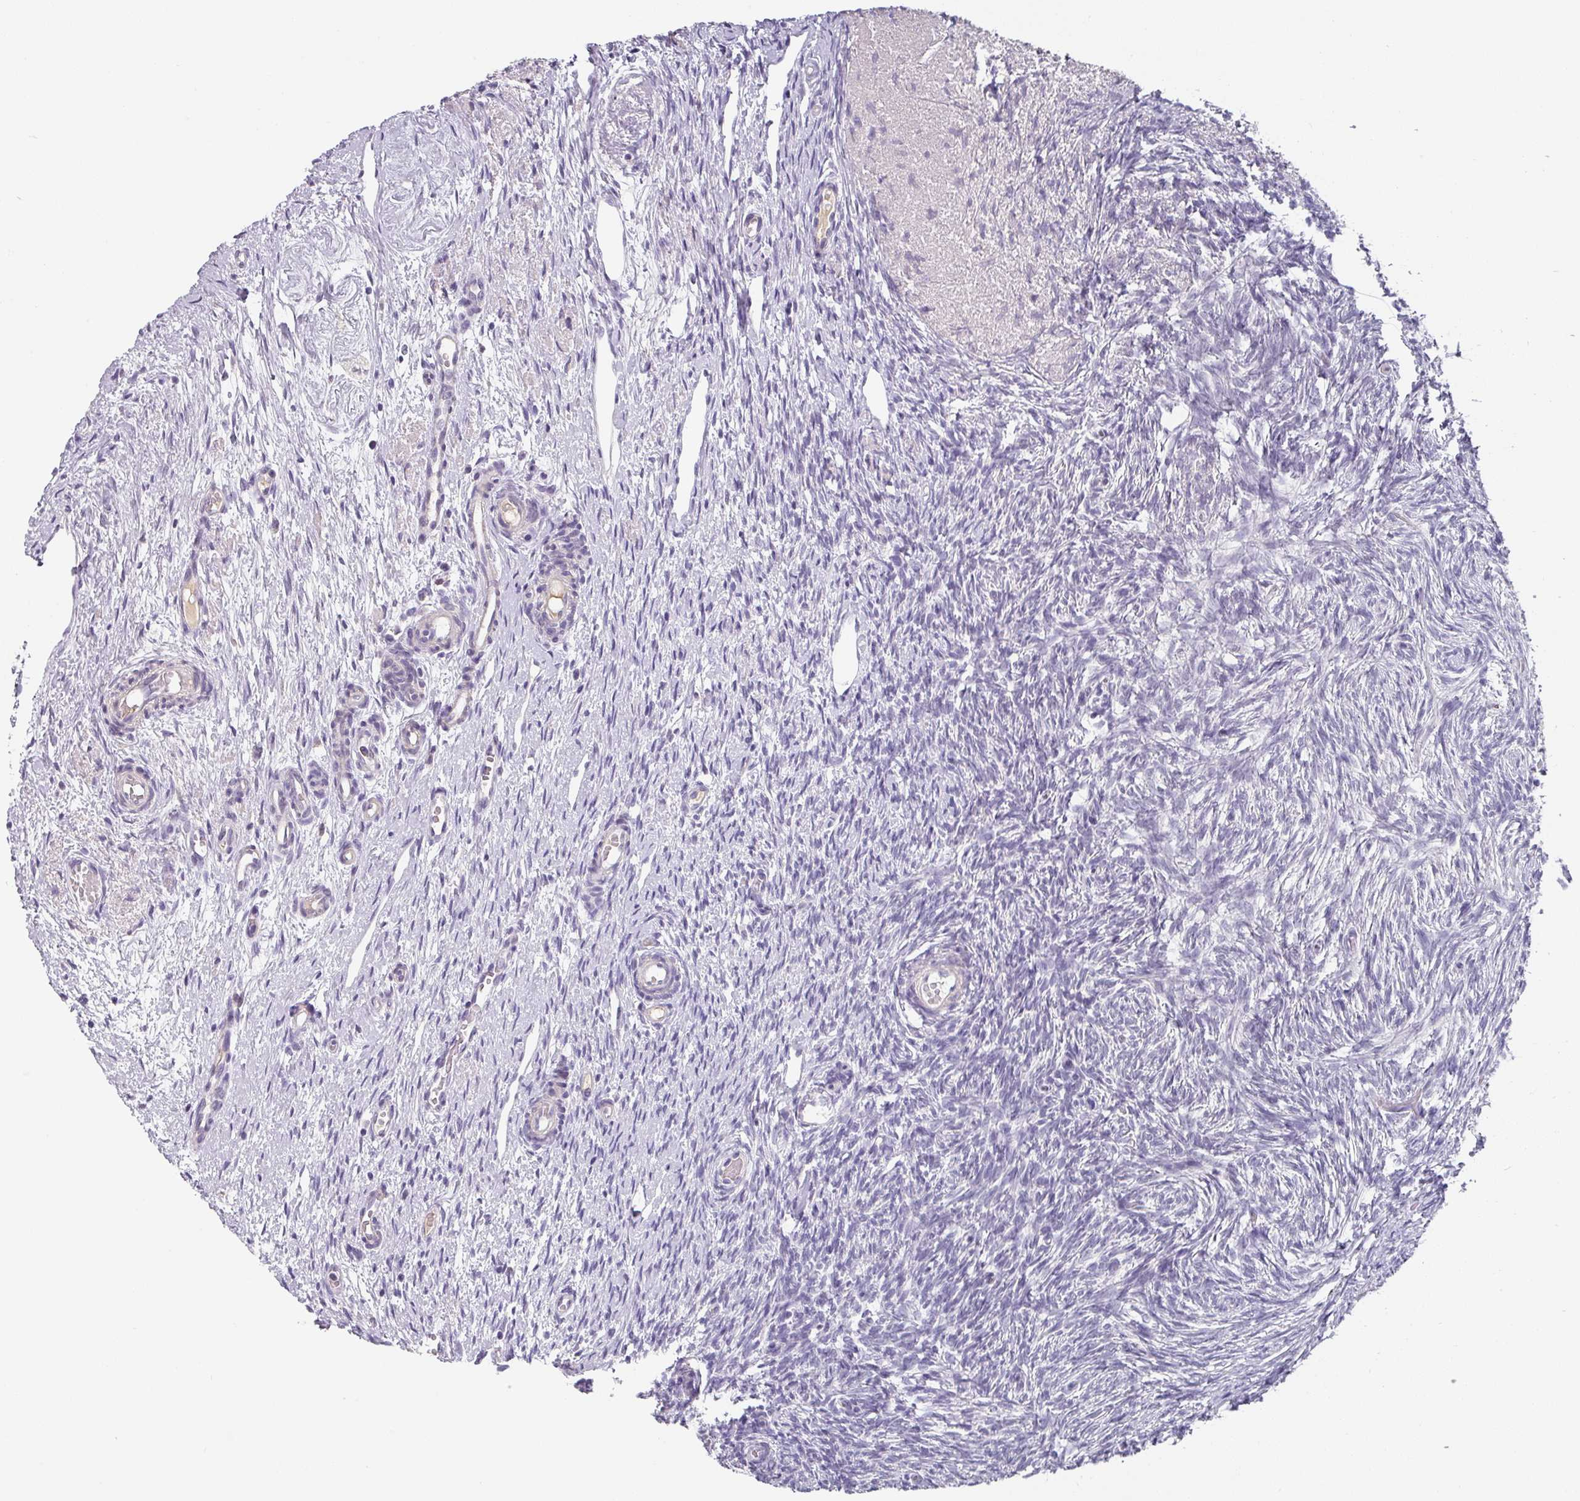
{"staining": {"intensity": "negative", "quantity": "none", "location": "none"}, "tissue": "ovary", "cell_type": "Ovarian stroma cells", "image_type": "normal", "snomed": [{"axis": "morphology", "description": "Normal tissue, NOS"}, {"axis": "topography", "description": "Ovary"}], "caption": "Immunohistochemical staining of unremarkable human ovary displays no significant staining in ovarian stroma cells. The staining was performed using DAB to visualize the protein expression in brown, while the nuclei were stained in blue with hematoxylin (Magnification: 20x).", "gene": "C1QB", "patient": {"sex": "female", "age": 51}}